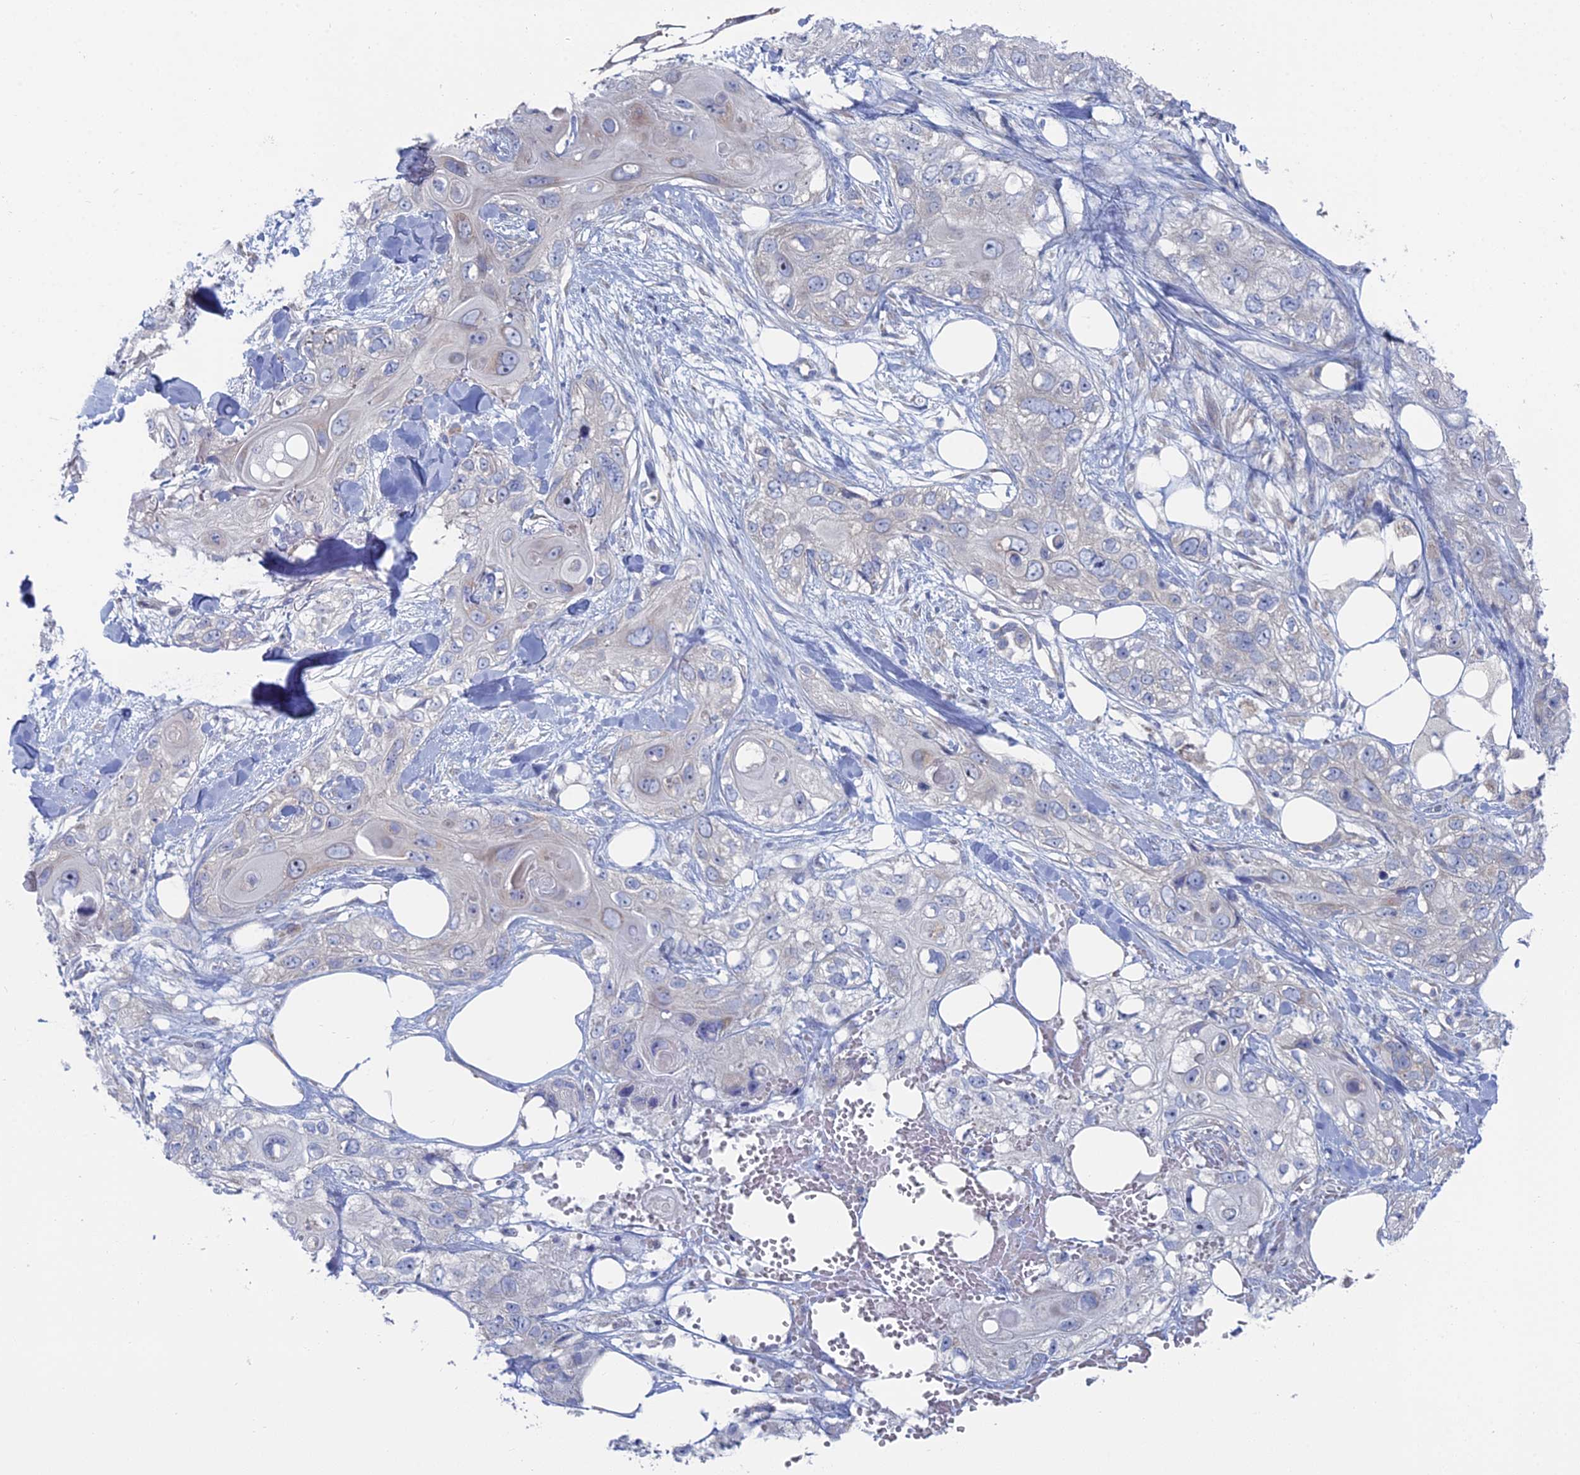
{"staining": {"intensity": "negative", "quantity": "none", "location": "none"}, "tissue": "skin cancer", "cell_type": "Tumor cells", "image_type": "cancer", "snomed": [{"axis": "morphology", "description": "Normal tissue, NOS"}, {"axis": "morphology", "description": "Squamous cell carcinoma, NOS"}, {"axis": "topography", "description": "Skin"}], "caption": "This is an IHC micrograph of skin cancer (squamous cell carcinoma). There is no staining in tumor cells.", "gene": "CCDC149", "patient": {"sex": "male", "age": 72}}